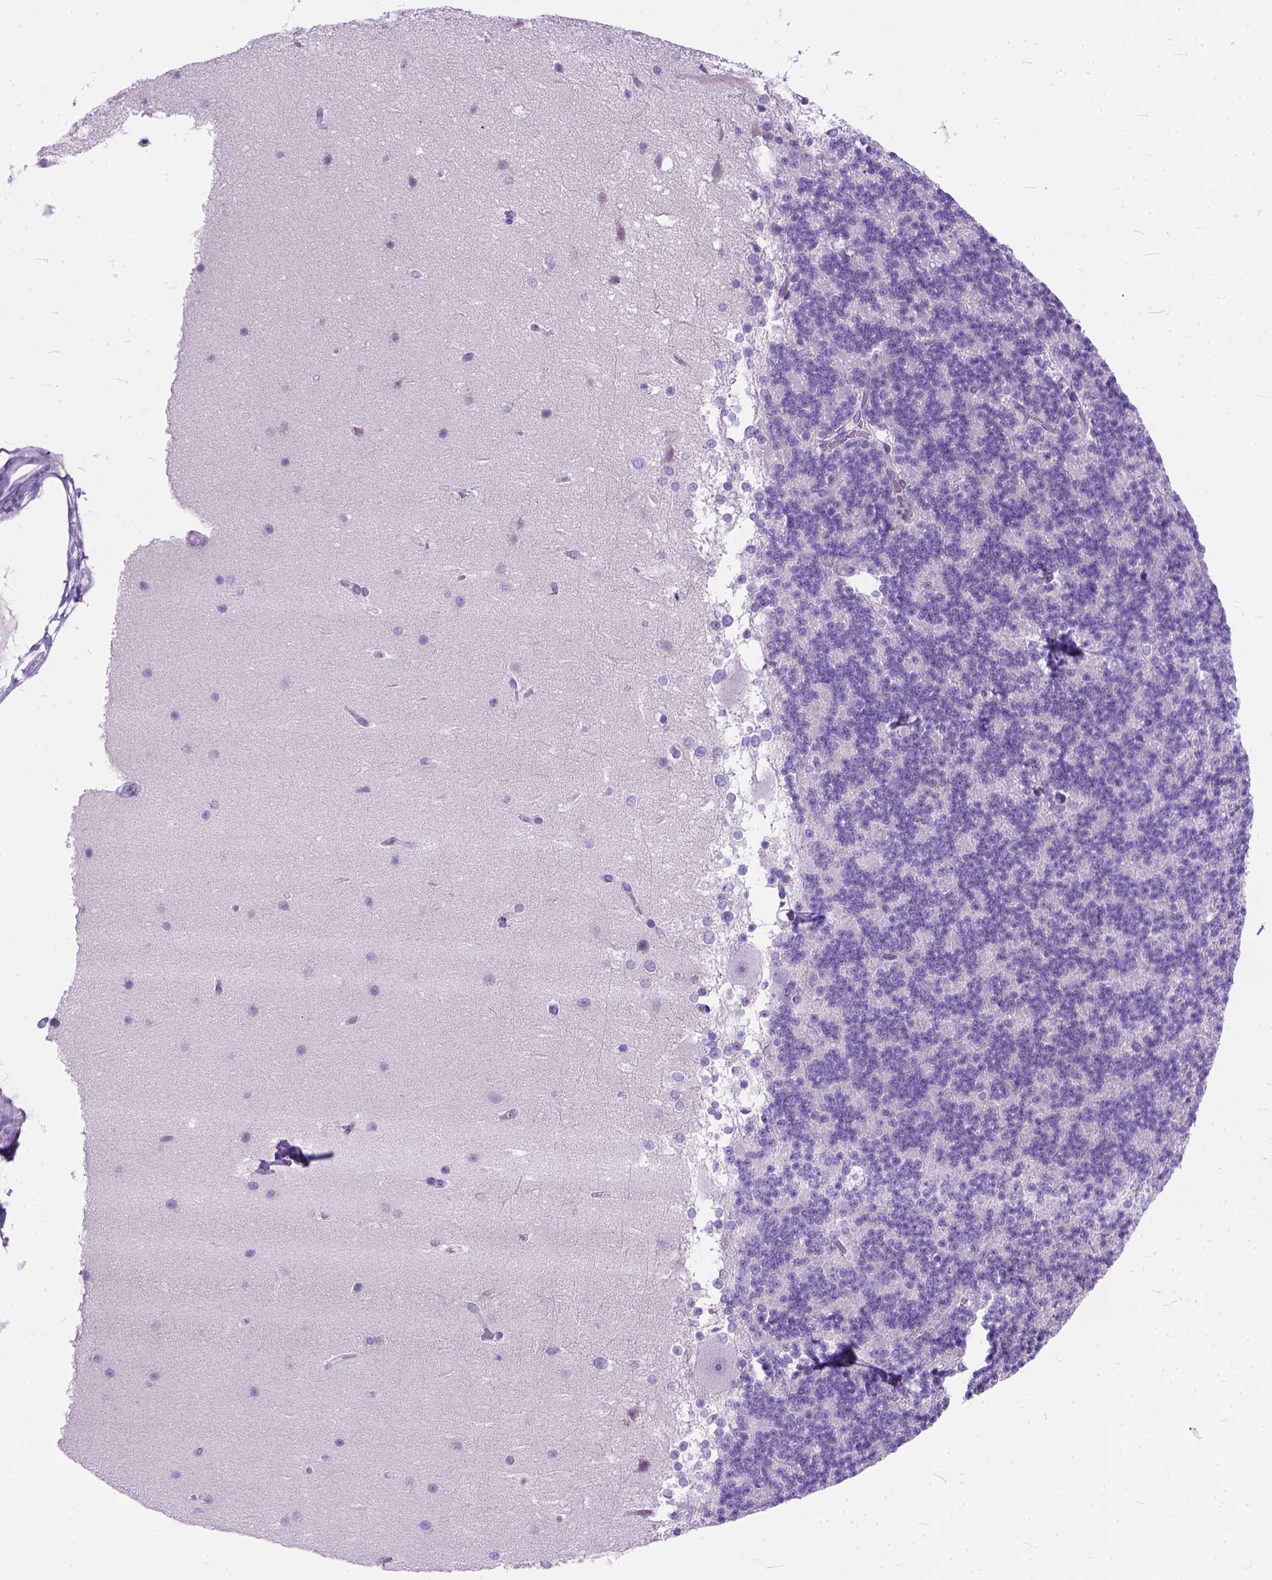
{"staining": {"intensity": "negative", "quantity": "none", "location": "none"}, "tissue": "cerebellum", "cell_type": "Cells in granular layer", "image_type": "normal", "snomed": [{"axis": "morphology", "description": "Normal tissue, NOS"}, {"axis": "topography", "description": "Cerebellum"}], "caption": "Image shows no significant protein expression in cells in granular layer of unremarkable cerebellum. (Immunohistochemistry (ihc), brightfield microscopy, high magnification).", "gene": "PLK4", "patient": {"sex": "female", "age": 19}}